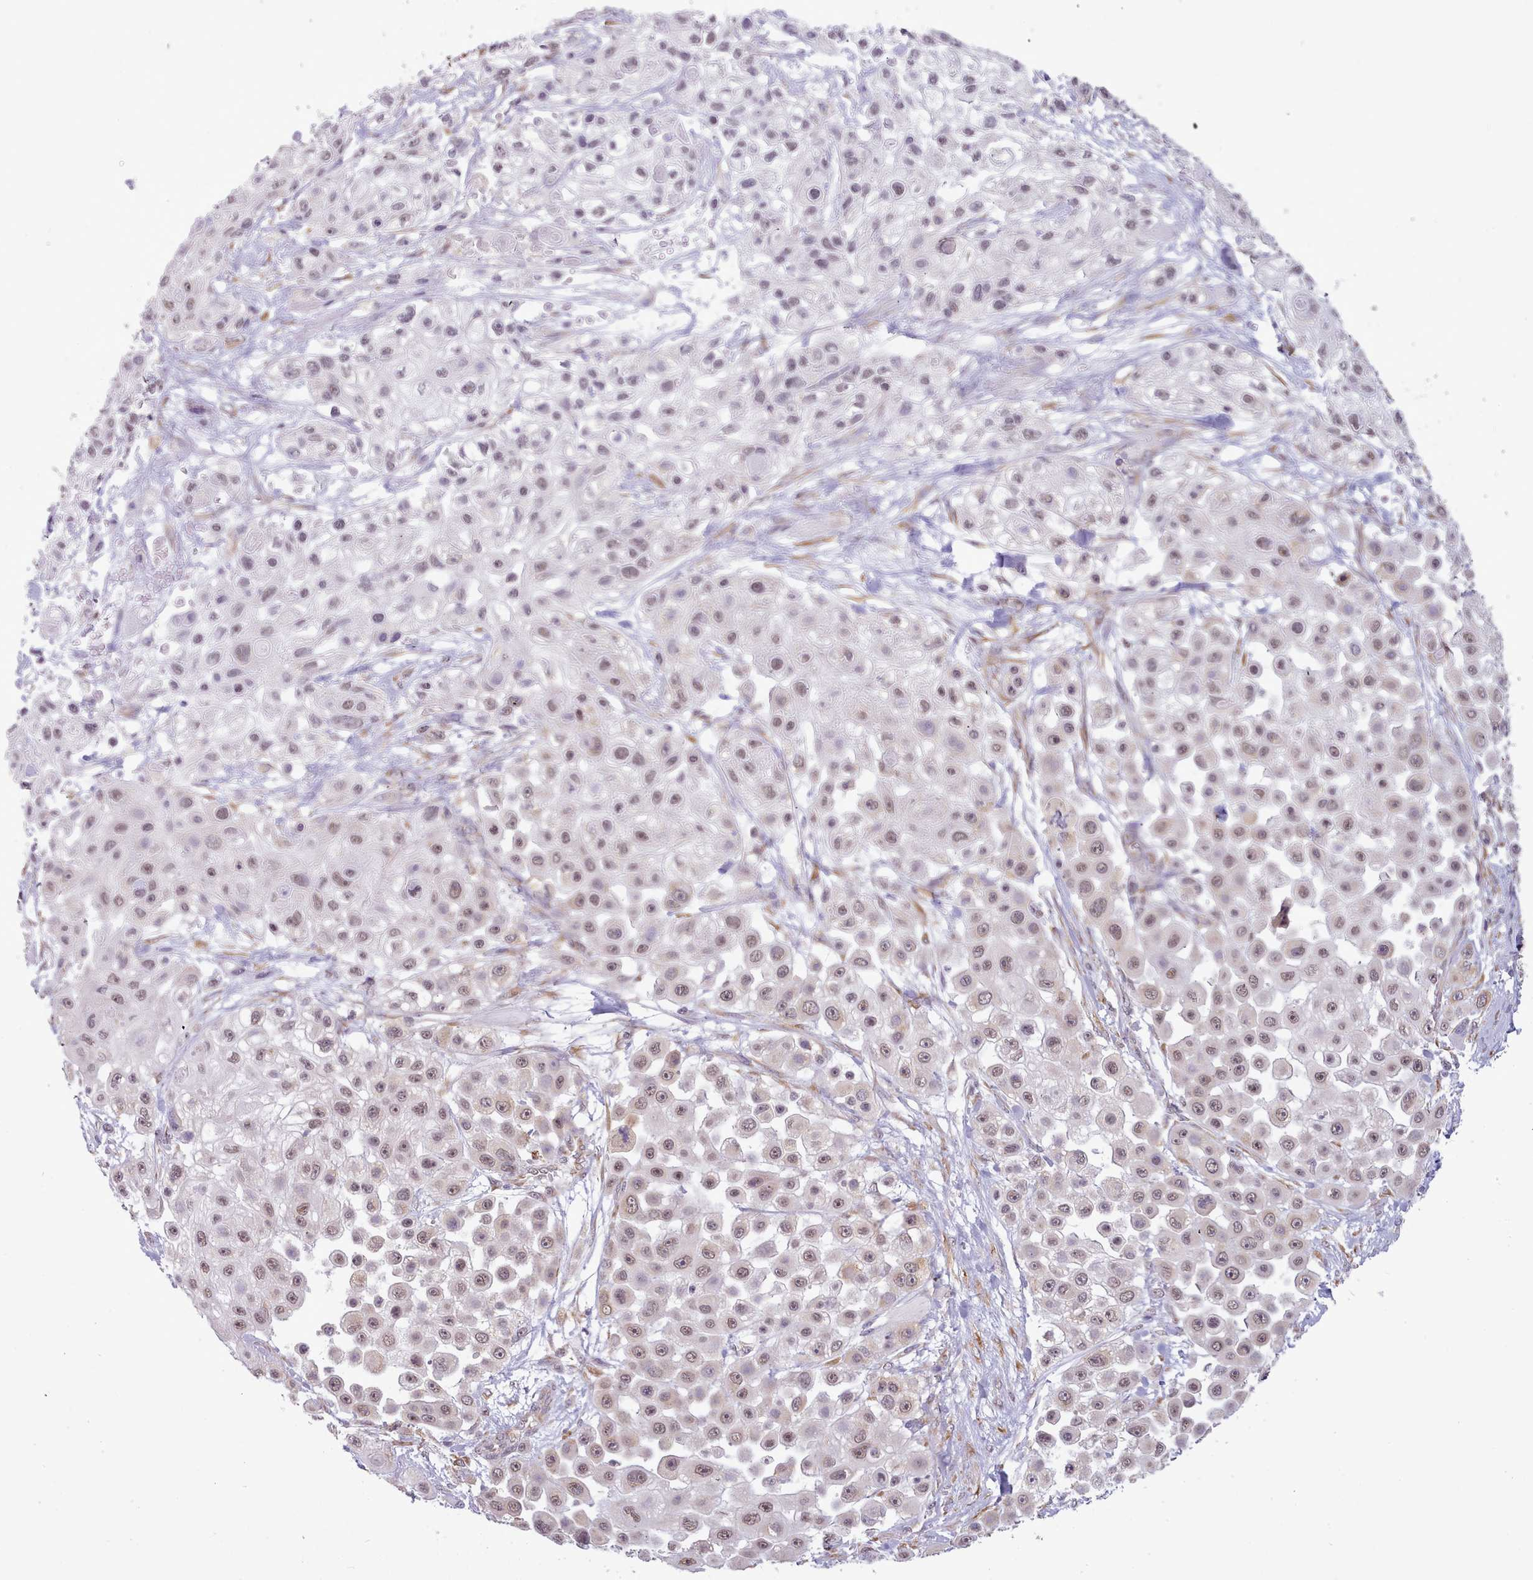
{"staining": {"intensity": "moderate", "quantity": ">75%", "location": "nuclear"}, "tissue": "skin cancer", "cell_type": "Tumor cells", "image_type": "cancer", "snomed": [{"axis": "morphology", "description": "Squamous cell carcinoma, NOS"}, {"axis": "topography", "description": "Skin"}], "caption": "This micrograph reveals immunohistochemistry staining of human squamous cell carcinoma (skin), with medium moderate nuclear expression in approximately >75% of tumor cells.", "gene": "SEC61B", "patient": {"sex": "male", "age": 67}}